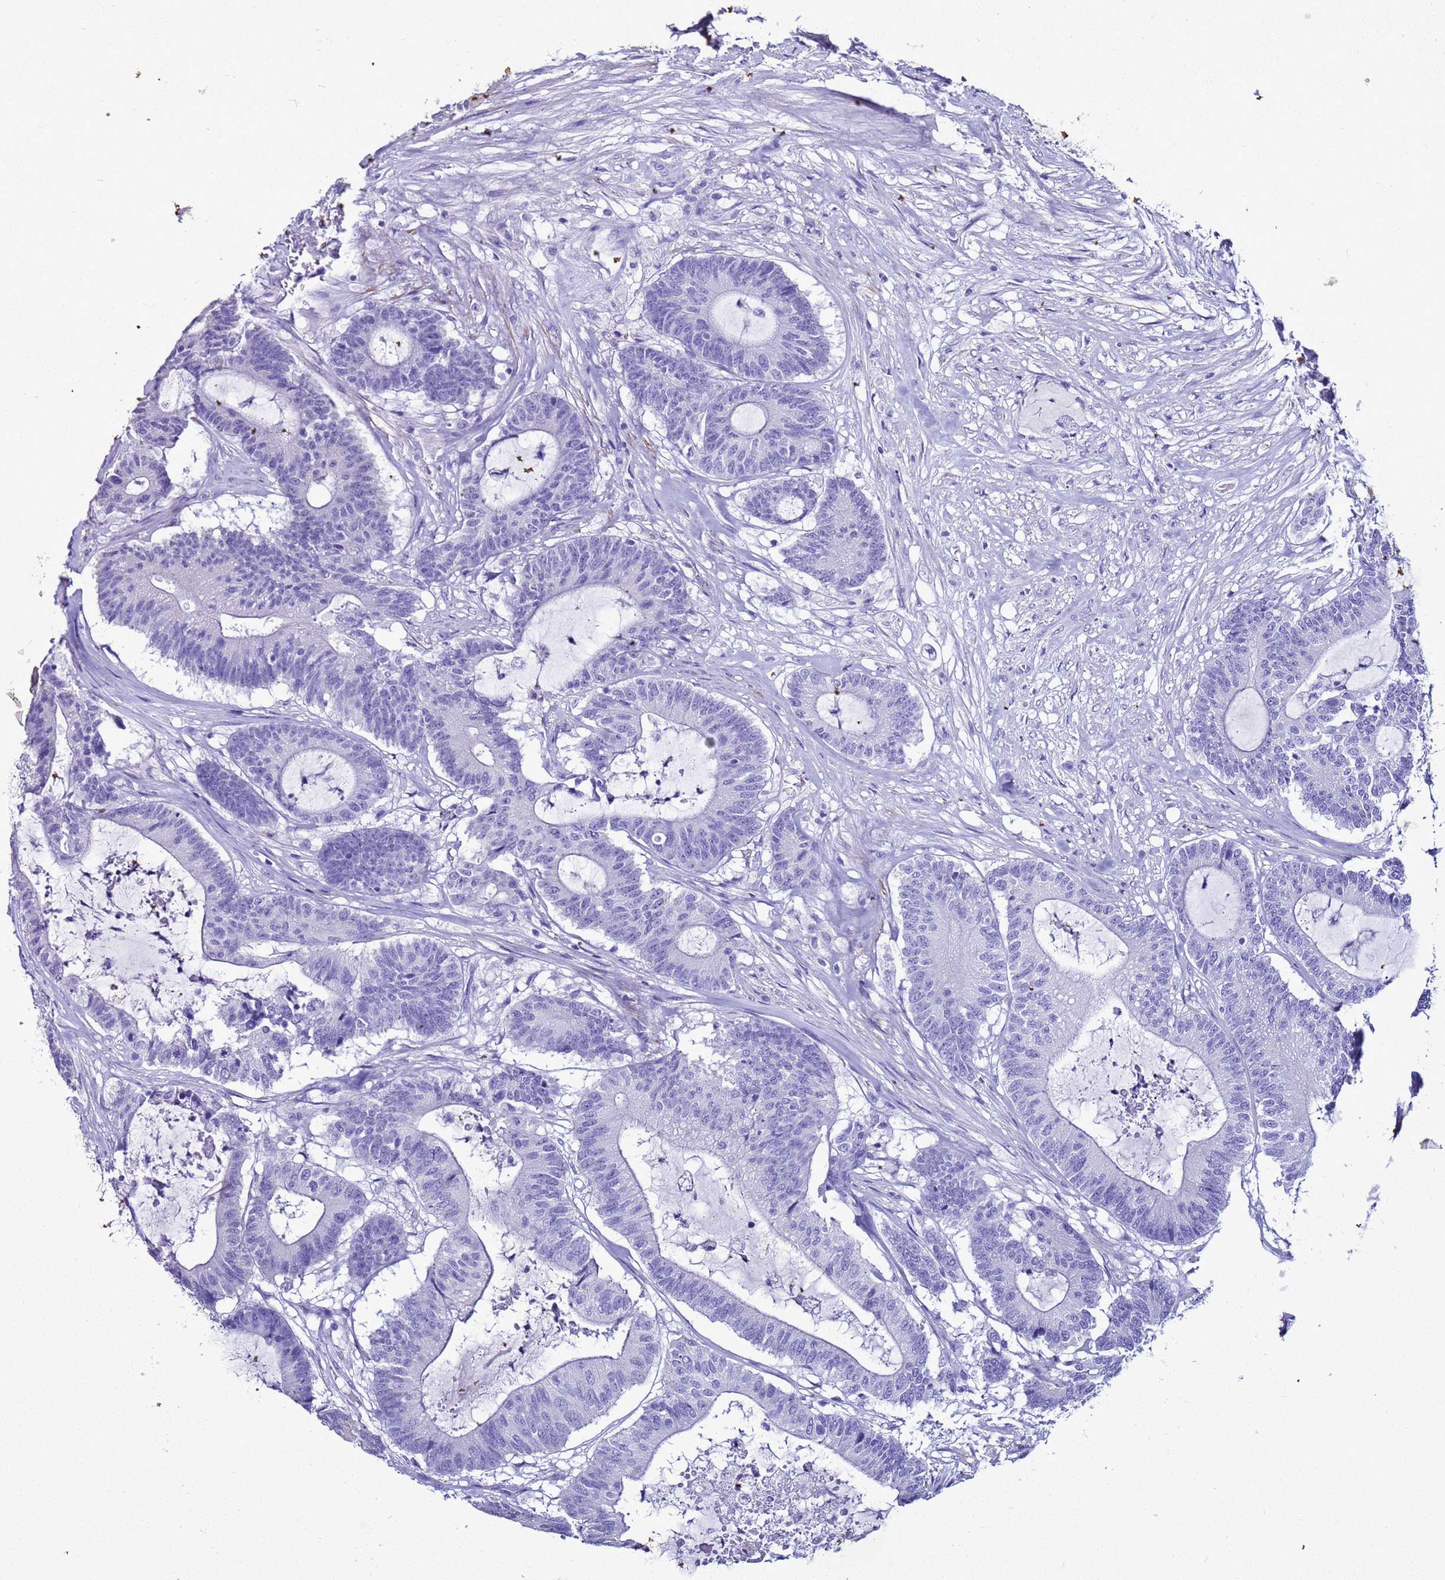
{"staining": {"intensity": "negative", "quantity": "none", "location": "none"}, "tissue": "colorectal cancer", "cell_type": "Tumor cells", "image_type": "cancer", "snomed": [{"axis": "morphology", "description": "Adenocarcinoma, NOS"}, {"axis": "topography", "description": "Colon"}], "caption": "The histopathology image displays no significant staining in tumor cells of colorectal cancer.", "gene": "LCMT1", "patient": {"sex": "female", "age": 84}}